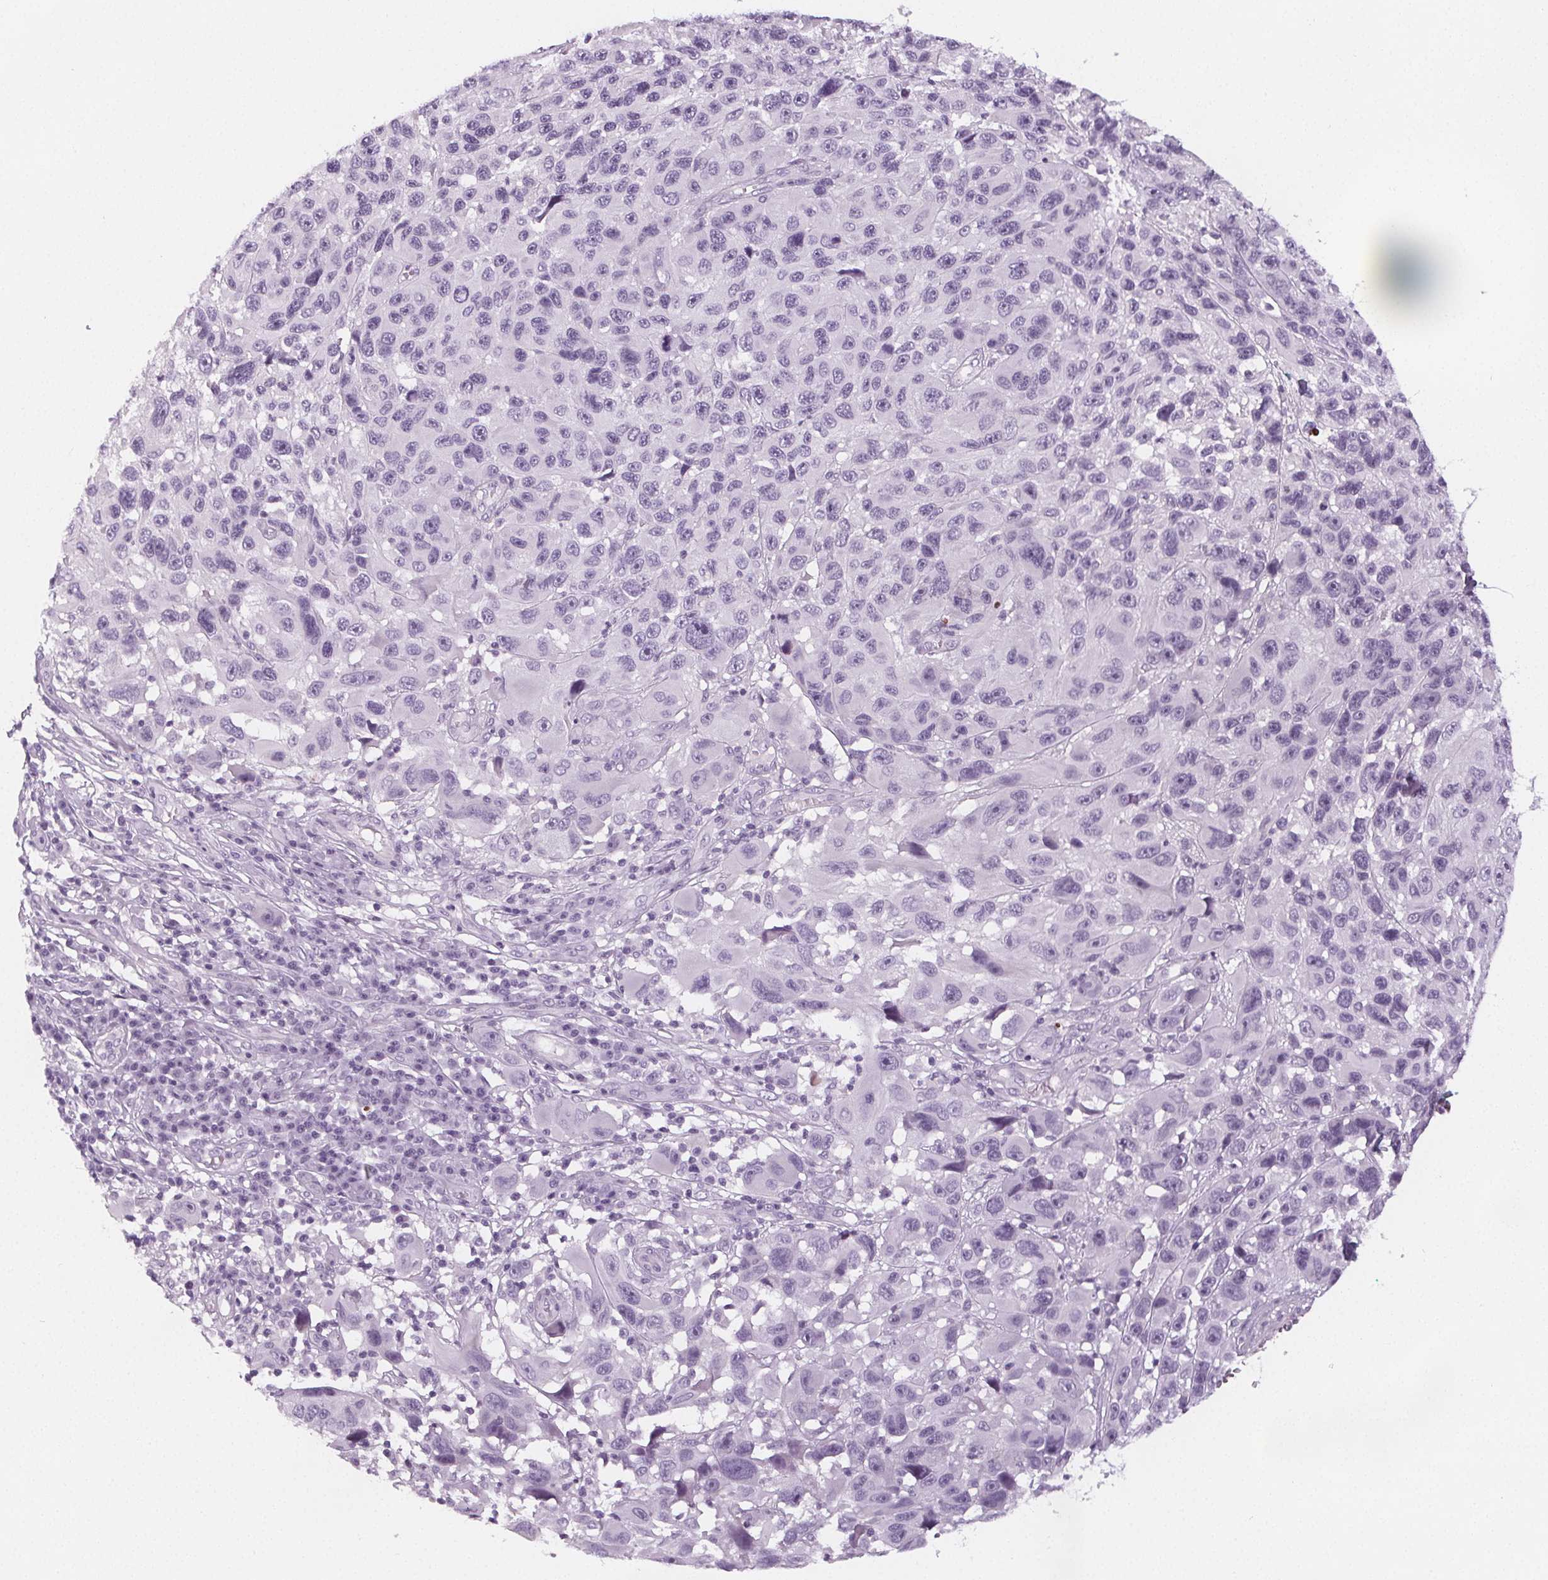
{"staining": {"intensity": "negative", "quantity": "none", "location": "none"}, "tissue": "melanoma", "cell_type": "Tumor cells", "image_type": "cancer", "snomed": [{"axis": "morphology", "description": "Malignant melanoma, NOS"}, {"axis": "topography", "description": "Skin"}], "caption": "DAB immunohistochemical staining of human malignant melanoma shows no significant expression in tumor cells.", "gene": "SLC5A12", "patient": {"sex": "male", "age": 53}}